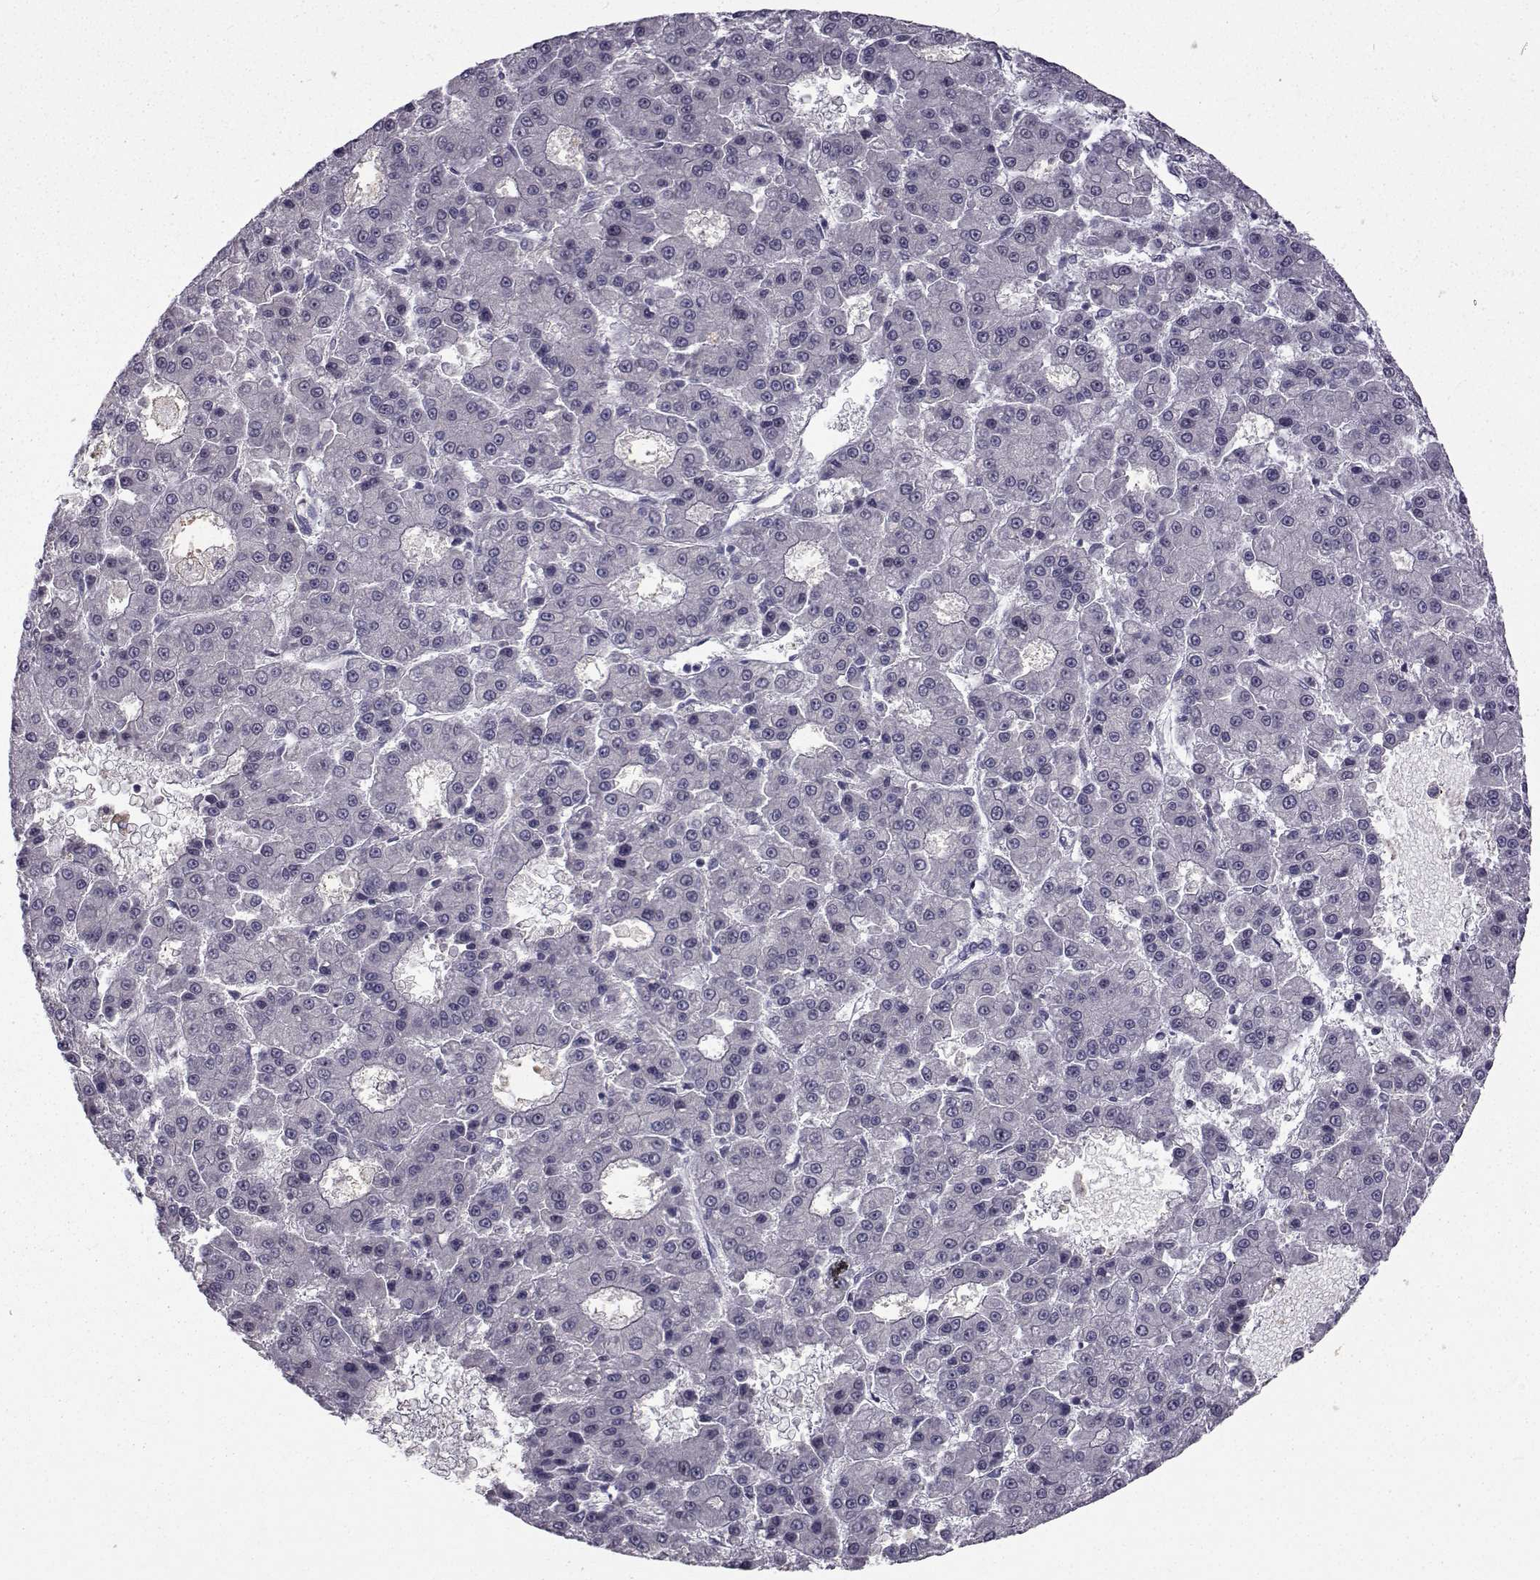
{"staining": {"intensity": "negative", "quantity": "none", "location": "none"}, "tissue": "liver cancer", "cell_type": "Tumor cells", "image_type": "cancer", "snomed": [{"axis": "morphology", "description": "Carcinoma, Hepatocellular, NOS"}, {"axis": "topography", "description": "Liver"}], "caption": "This is an immunohistochemistry (IHC) histopathology image of human liver hepatocellular carcinoma. There is no positivity in tumor cells.", "gene": "TNFRSF11B", "patient": {"sex": "male", "age": 70}}